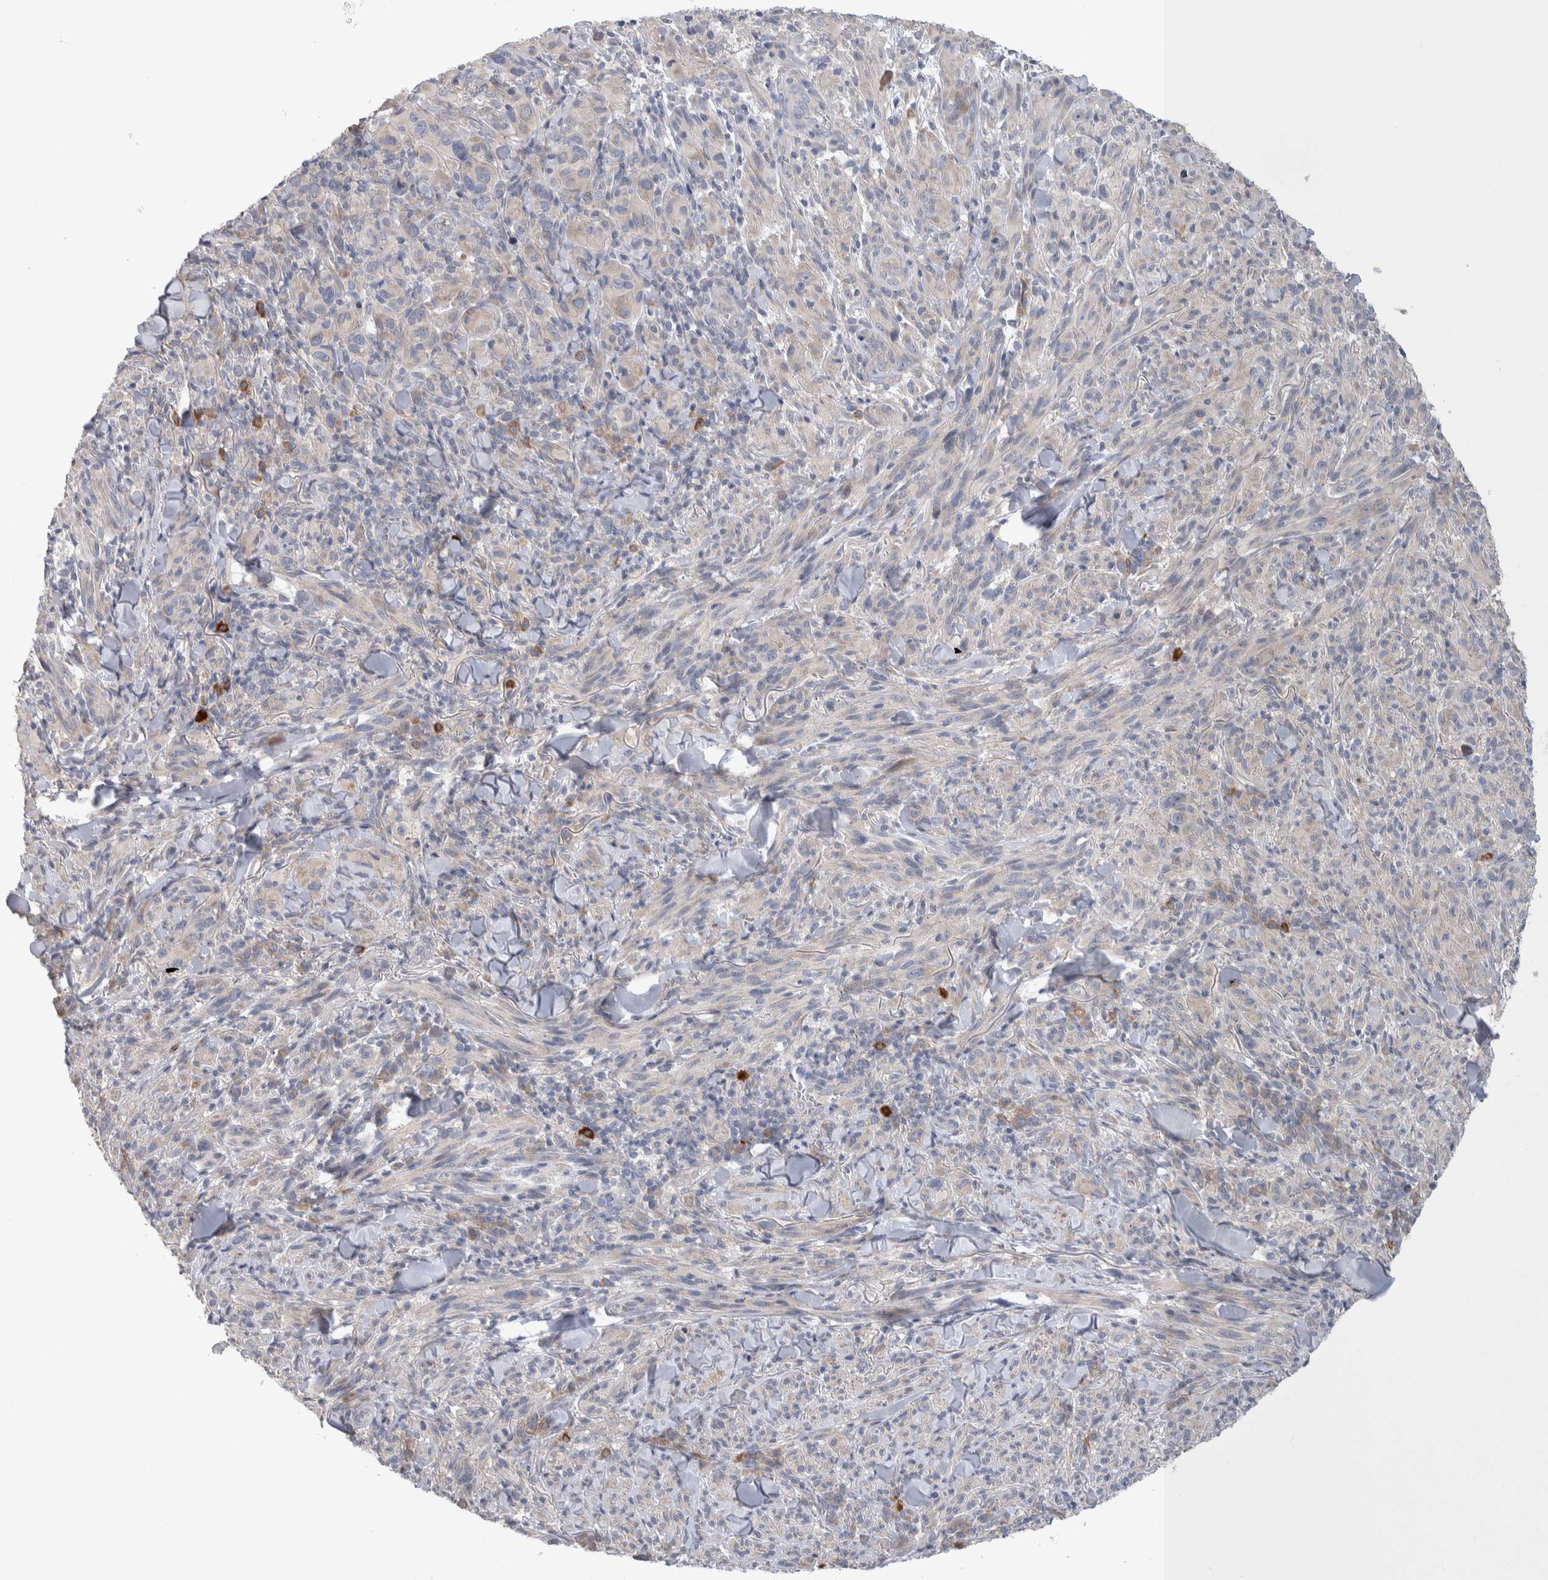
{"staining": {"intensity": "negative", "quantity": "none", "location": "none"}, "tissue": "melanoma", "cell_type": "Tumor cells", "image_type": "cancer", "snomed": [{"axis": "morphology", "description": "Malignant melanoma, NOS"}, {"axis": "topography", "description": "Skin of head"}], "caption": "Photomicrograph shows no protein staining in tumor cells of malignant melanoma tissue. The staining is performed using DAB (3,3'-diaminobenzidine) brown chromogen with nuclei counter-stained in using hematoxylin.", "gene": "IBTK", "patient": {"sex": "male", "age": 96}}